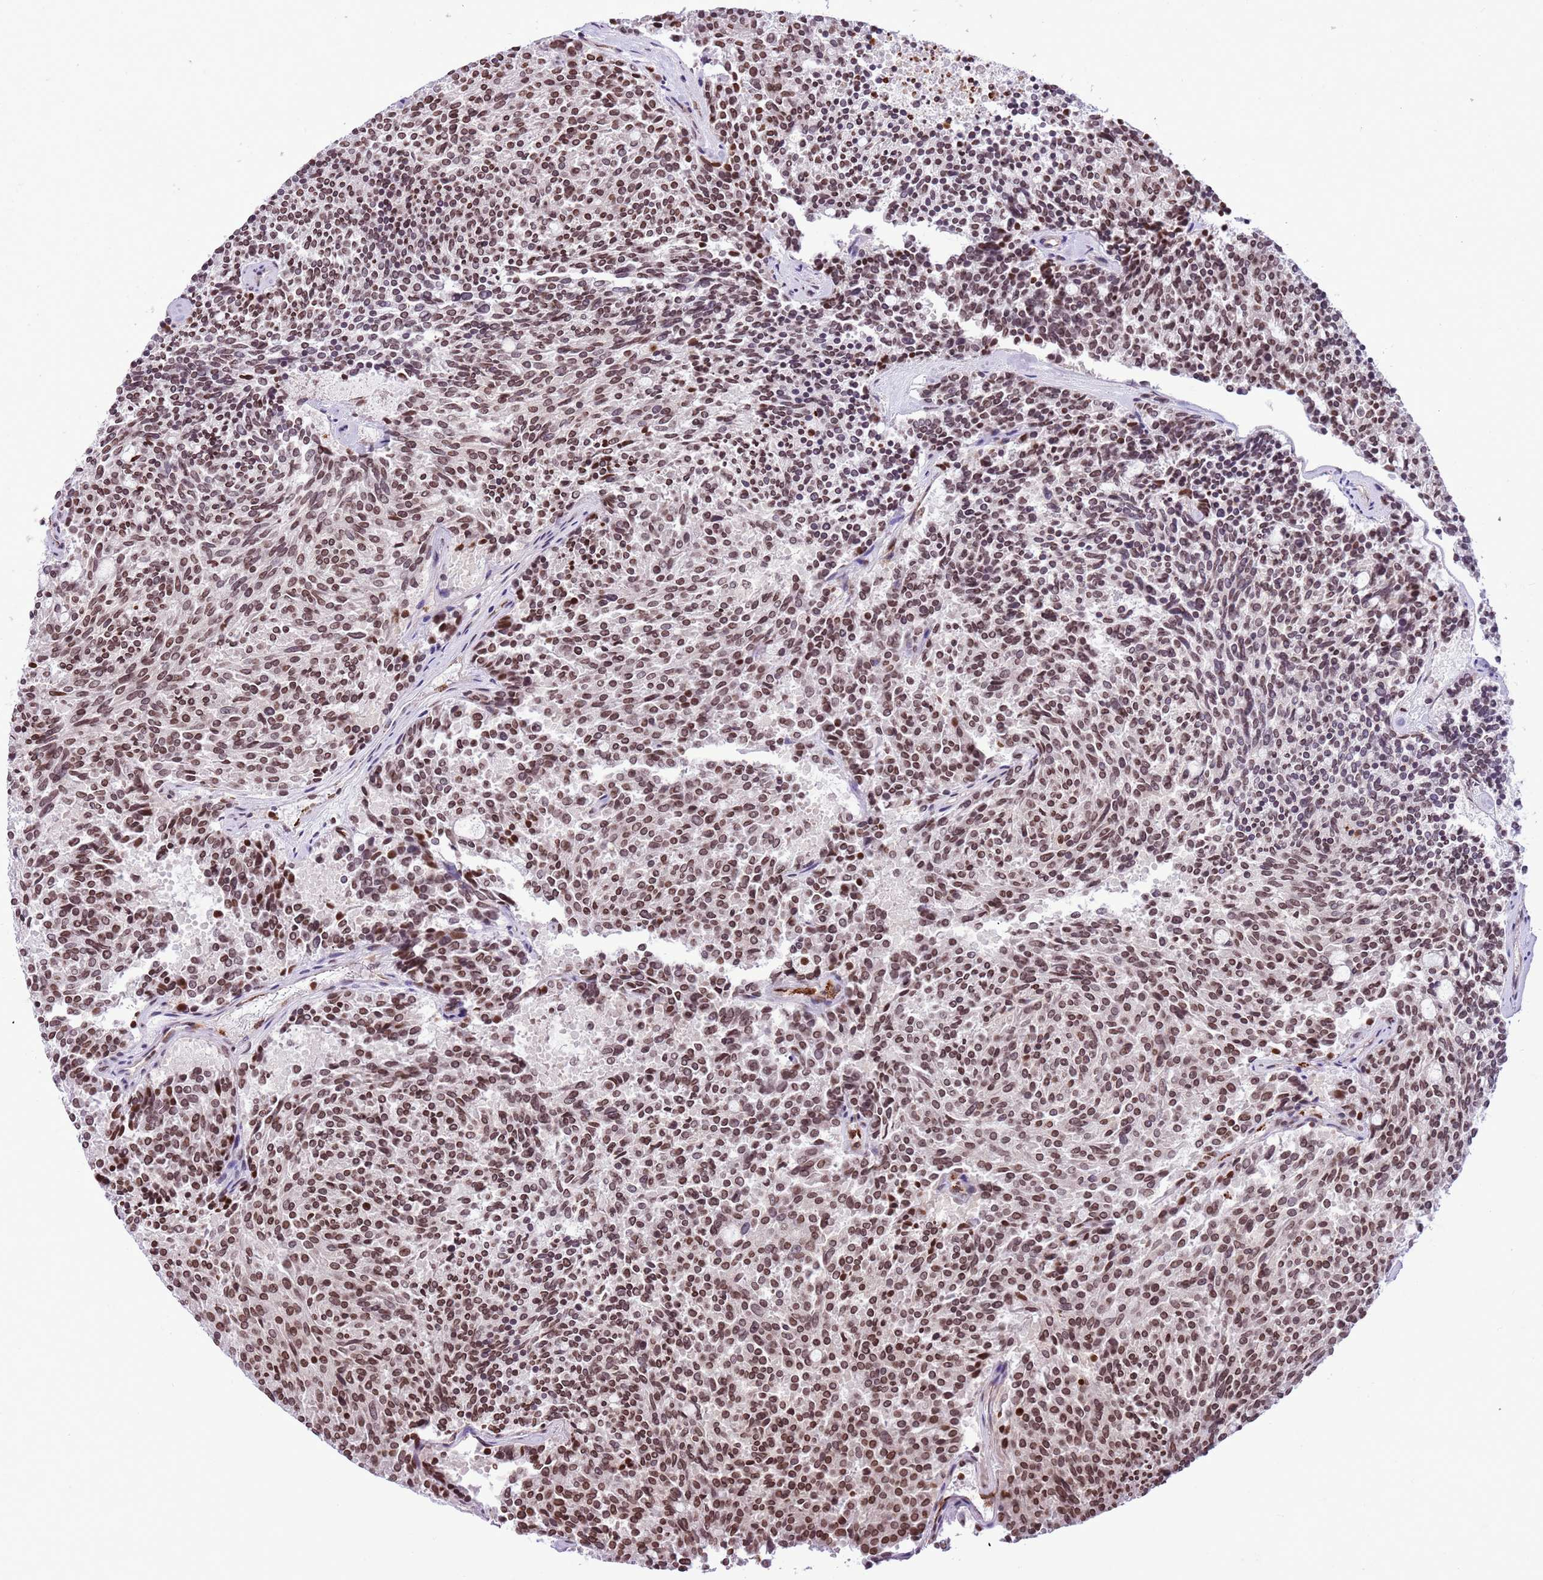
{"staining": {"intensity": "moderate", "quantity": ">75%", "location": "nuclear"}, "tissue": "carcinoid", "cell_type": "Tumor cells", "image_type": "cancer", "snomed": [{"axis": "morphology", "description": "Carcinoid, malignant, NOS"}, {"axis": "topography", "description": "Pancreas"}], "caption": "This is an image of immunohistochemistry (IHC) staining of malignant carcinoid, which shows moderate expression in the nuclear of tumor cells.", "gene": "NRIP1", "patient": {"sex": "female", "age": 54}}